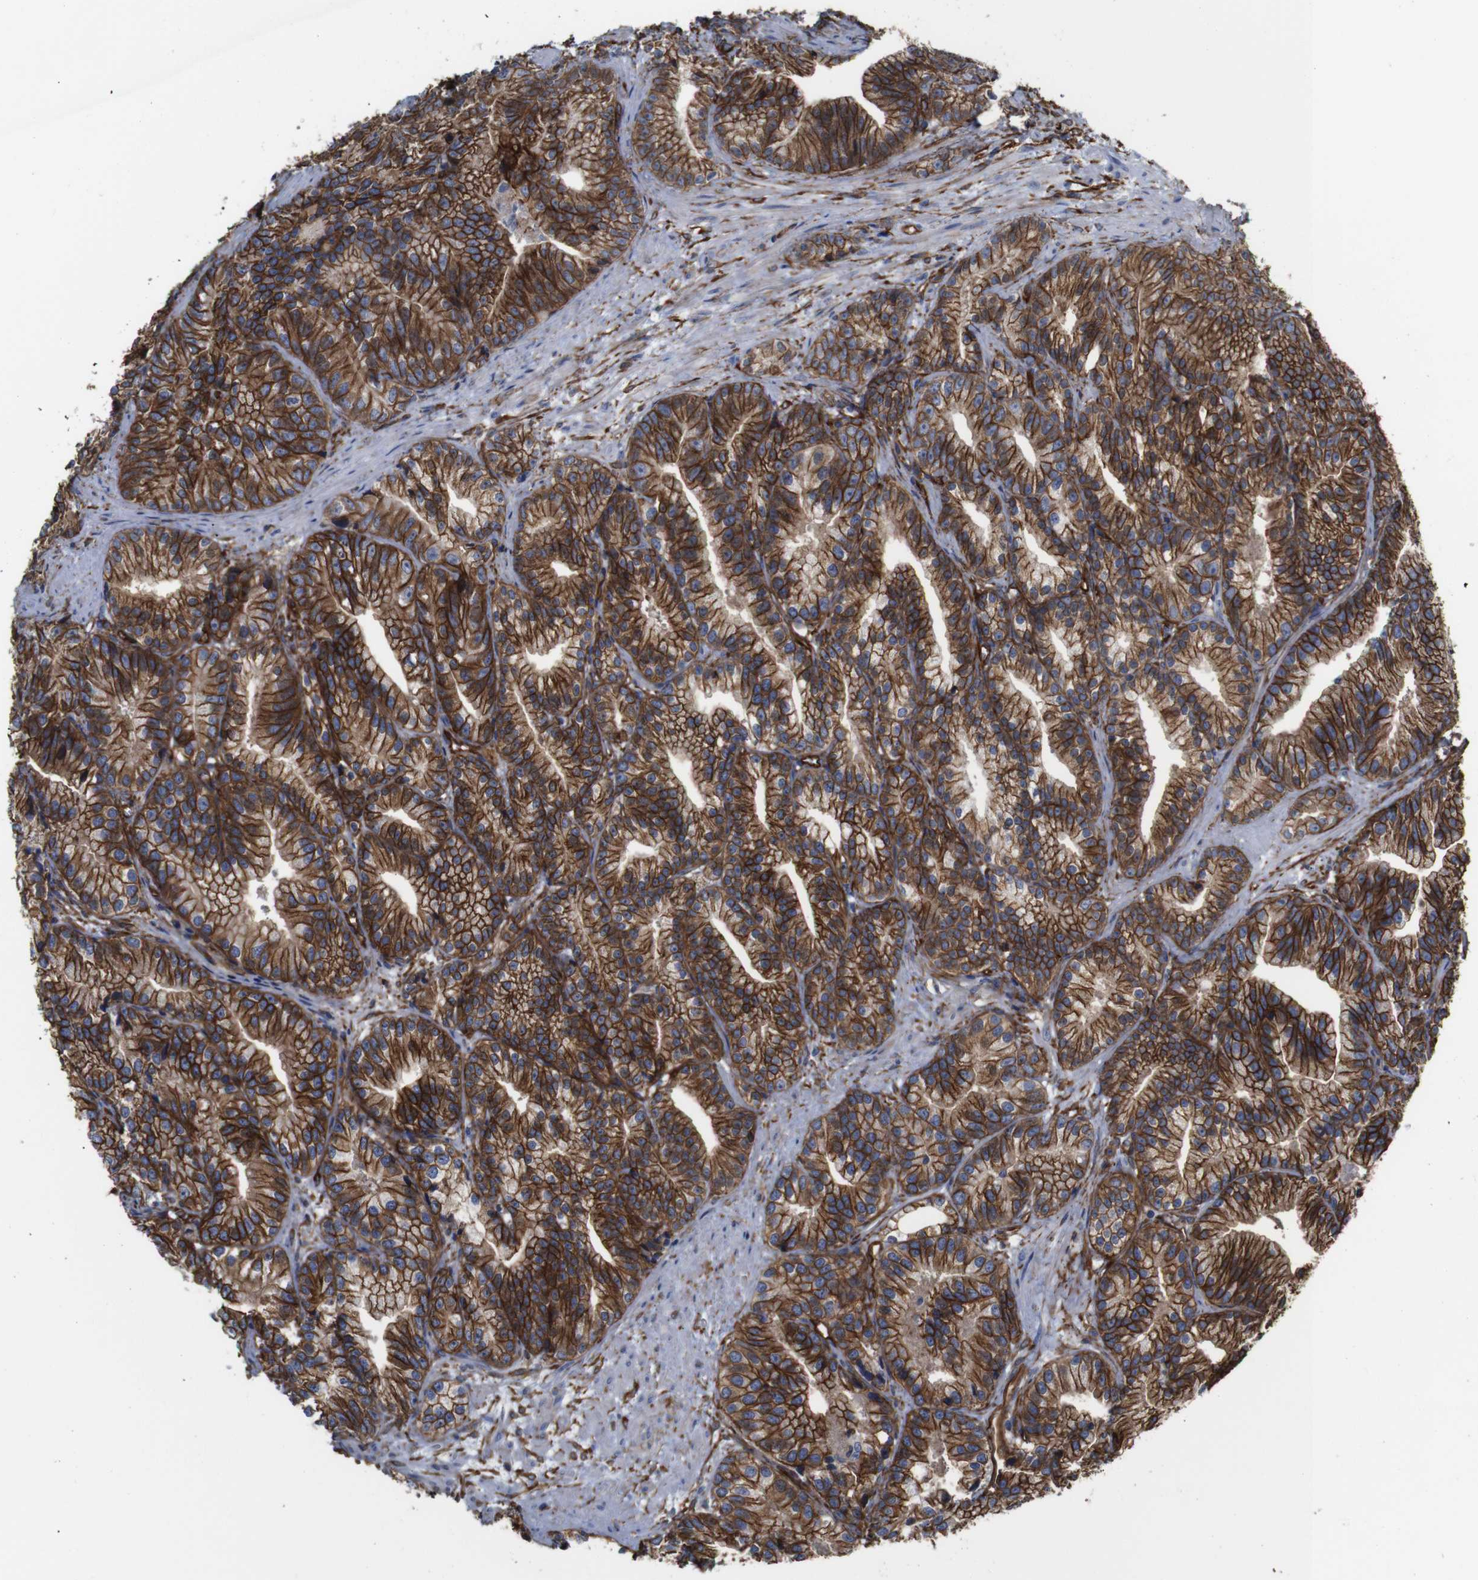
{"staining": {"intensity": "strong", "quantity": ">75%", "location": "cytoplasmic/membranous"}, "tissue": "prostate cancer", "cell_type": "Tumor cells", "image_type": "cancer", "snomed": [{"axis": "morphology", "description": "Adenocarcinoma, Low grade"}, {"axis": "topography", "description": "Prostate"}], "caption": "Prostate cancer stained with DAB immunohistochemistry (IHC) displays high levels of strong cytoplasmic/membranous positivity in approximately >75% of tumor cells. The protein of interest is shown in brown color, while the nuclei are stained blue.", "gene": "SPTBN1", "patient": {"sex": "male", "age": 89}}